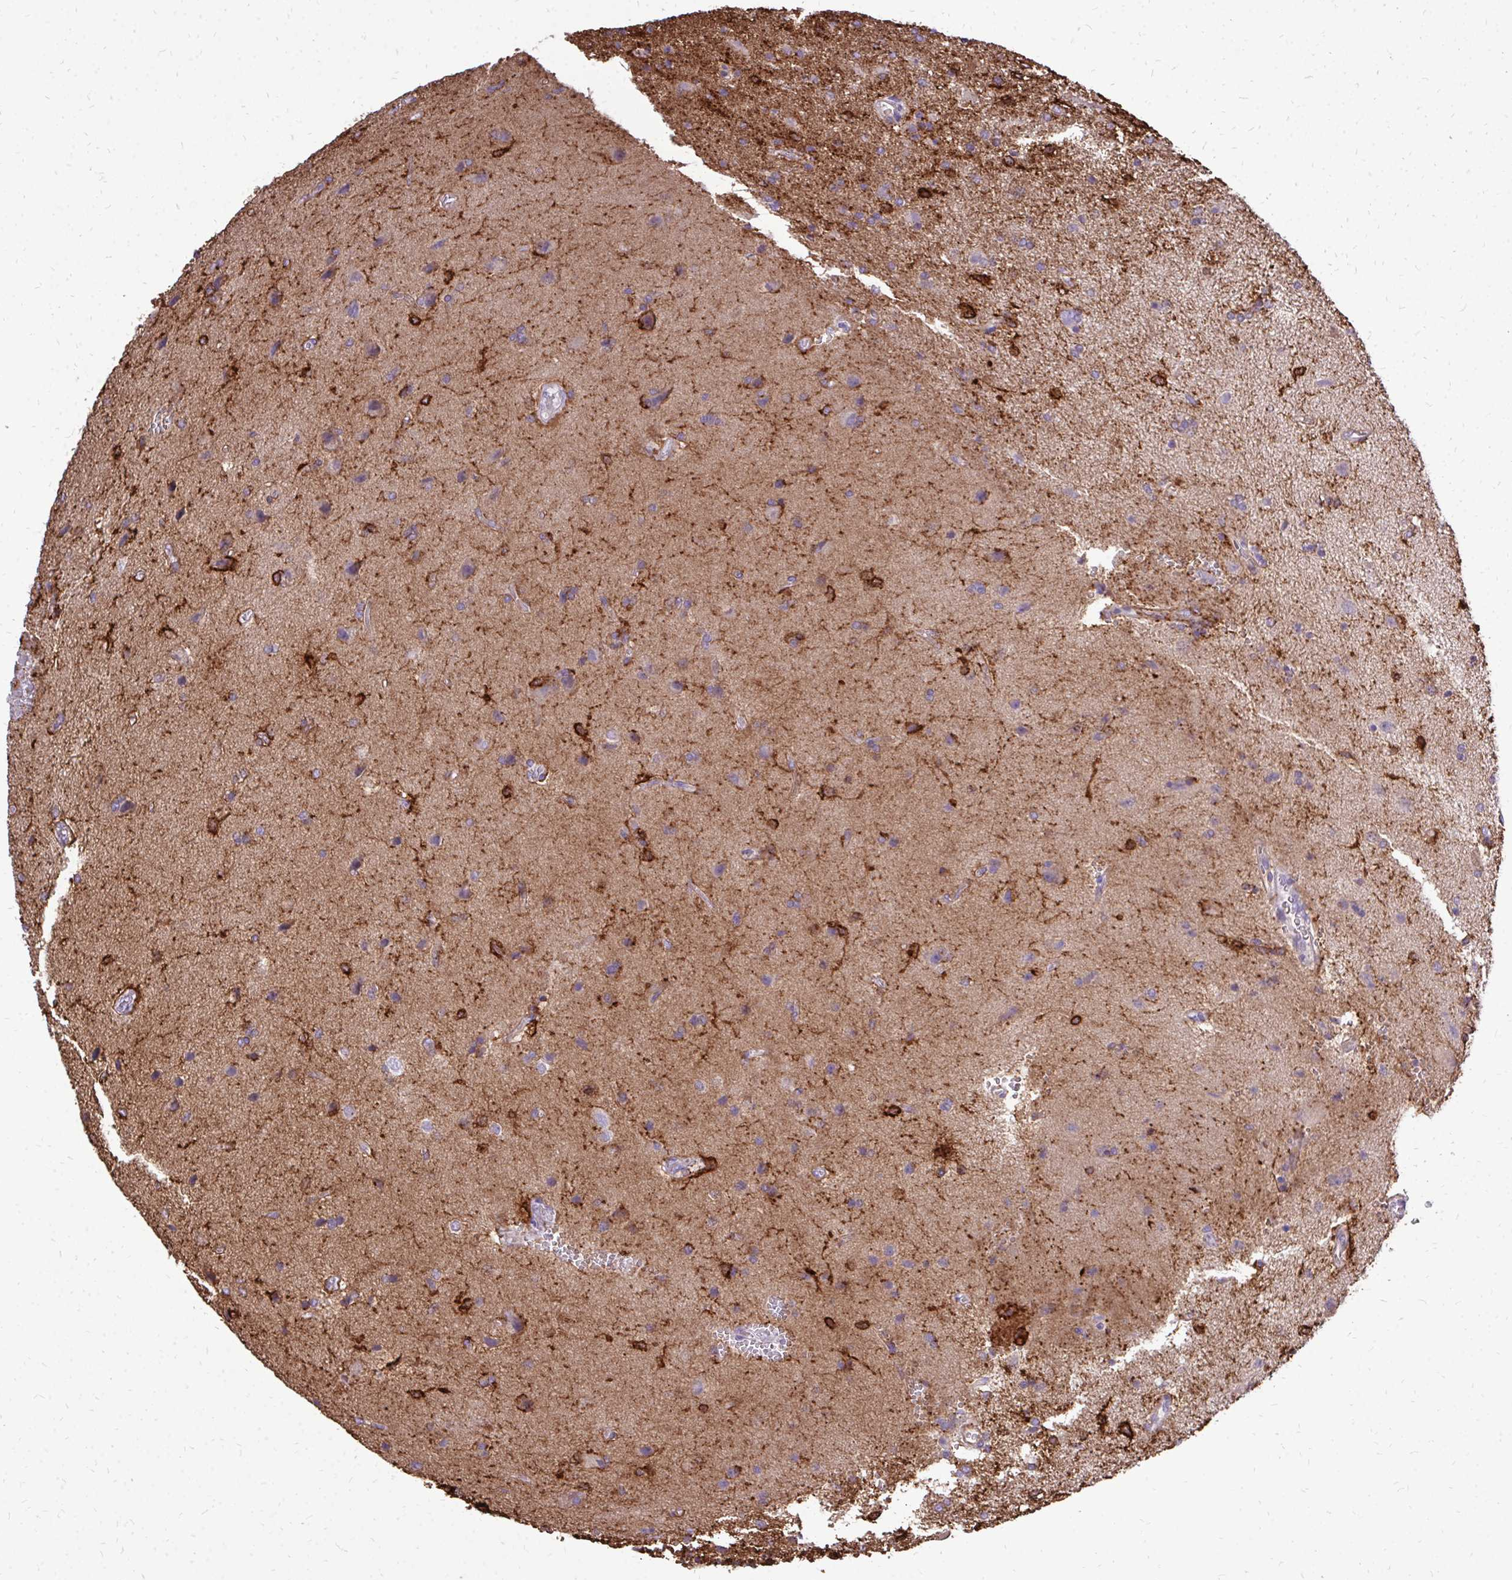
{"staining": {"intensity": "strong", "quantity": "<25%", "location": "cytoplasmic/membranous"}, "tissue": "glioma", "cell_type": "Tumor cells", "image_type": "cancer", "snomed": [{"axis": "morphology", "description": "Glioma, malignant, High grade"}, {"axis": "topography", "description": "Brain"}], "caption": "Immunohistochemistry (IHC) of malignant glioma (high-grade) demonstrates medium levels of strong cytoplasmic/membranous positivity in about <25% of tumor cells.", "gene": "MARCKSL1", "patient": {"sex": "male", "age": 56}}